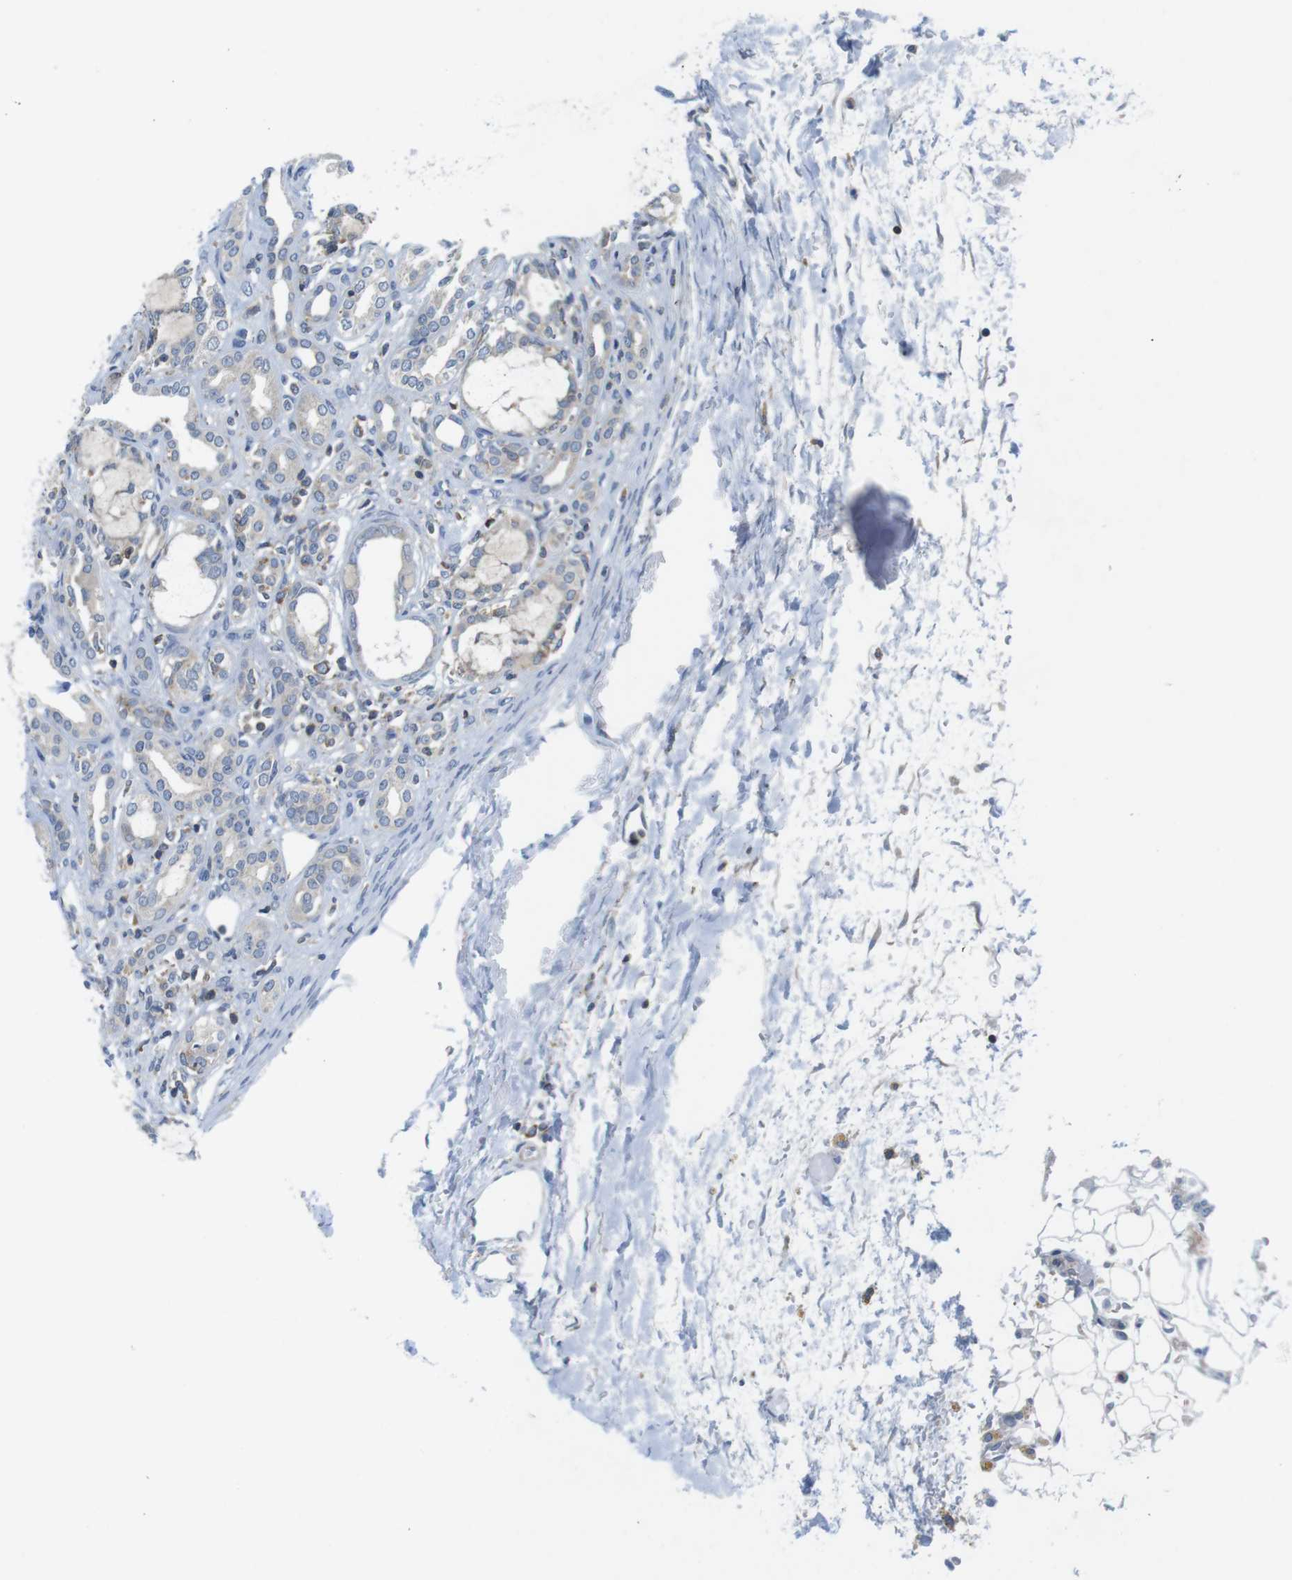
{"staining": {"intensity": "negative", "quantity": "none", "location": "none"}, "tissue": "kidney", "cell_type": "Cells in glomeruli", "image_type": "normal", "snomed": [{"axis": "morphology", "description": "Normal tissue, NOS"}, {"axis": "topography", "description": "Kidney"}], "caption": "This micrograph is of benign kidney stained with immunohistochemistry to label a protein in brown with the nuclei are counter-stained blue. There is no staining in cells in glomeruli. The staining was performed using DAB to visualize the protein expression in brown, while the nuclei were stained in blue with hematoxylin (Magnification: 20x).", "gene": "PIK3CD", "patient": {"sex": "male", "age": 7}}